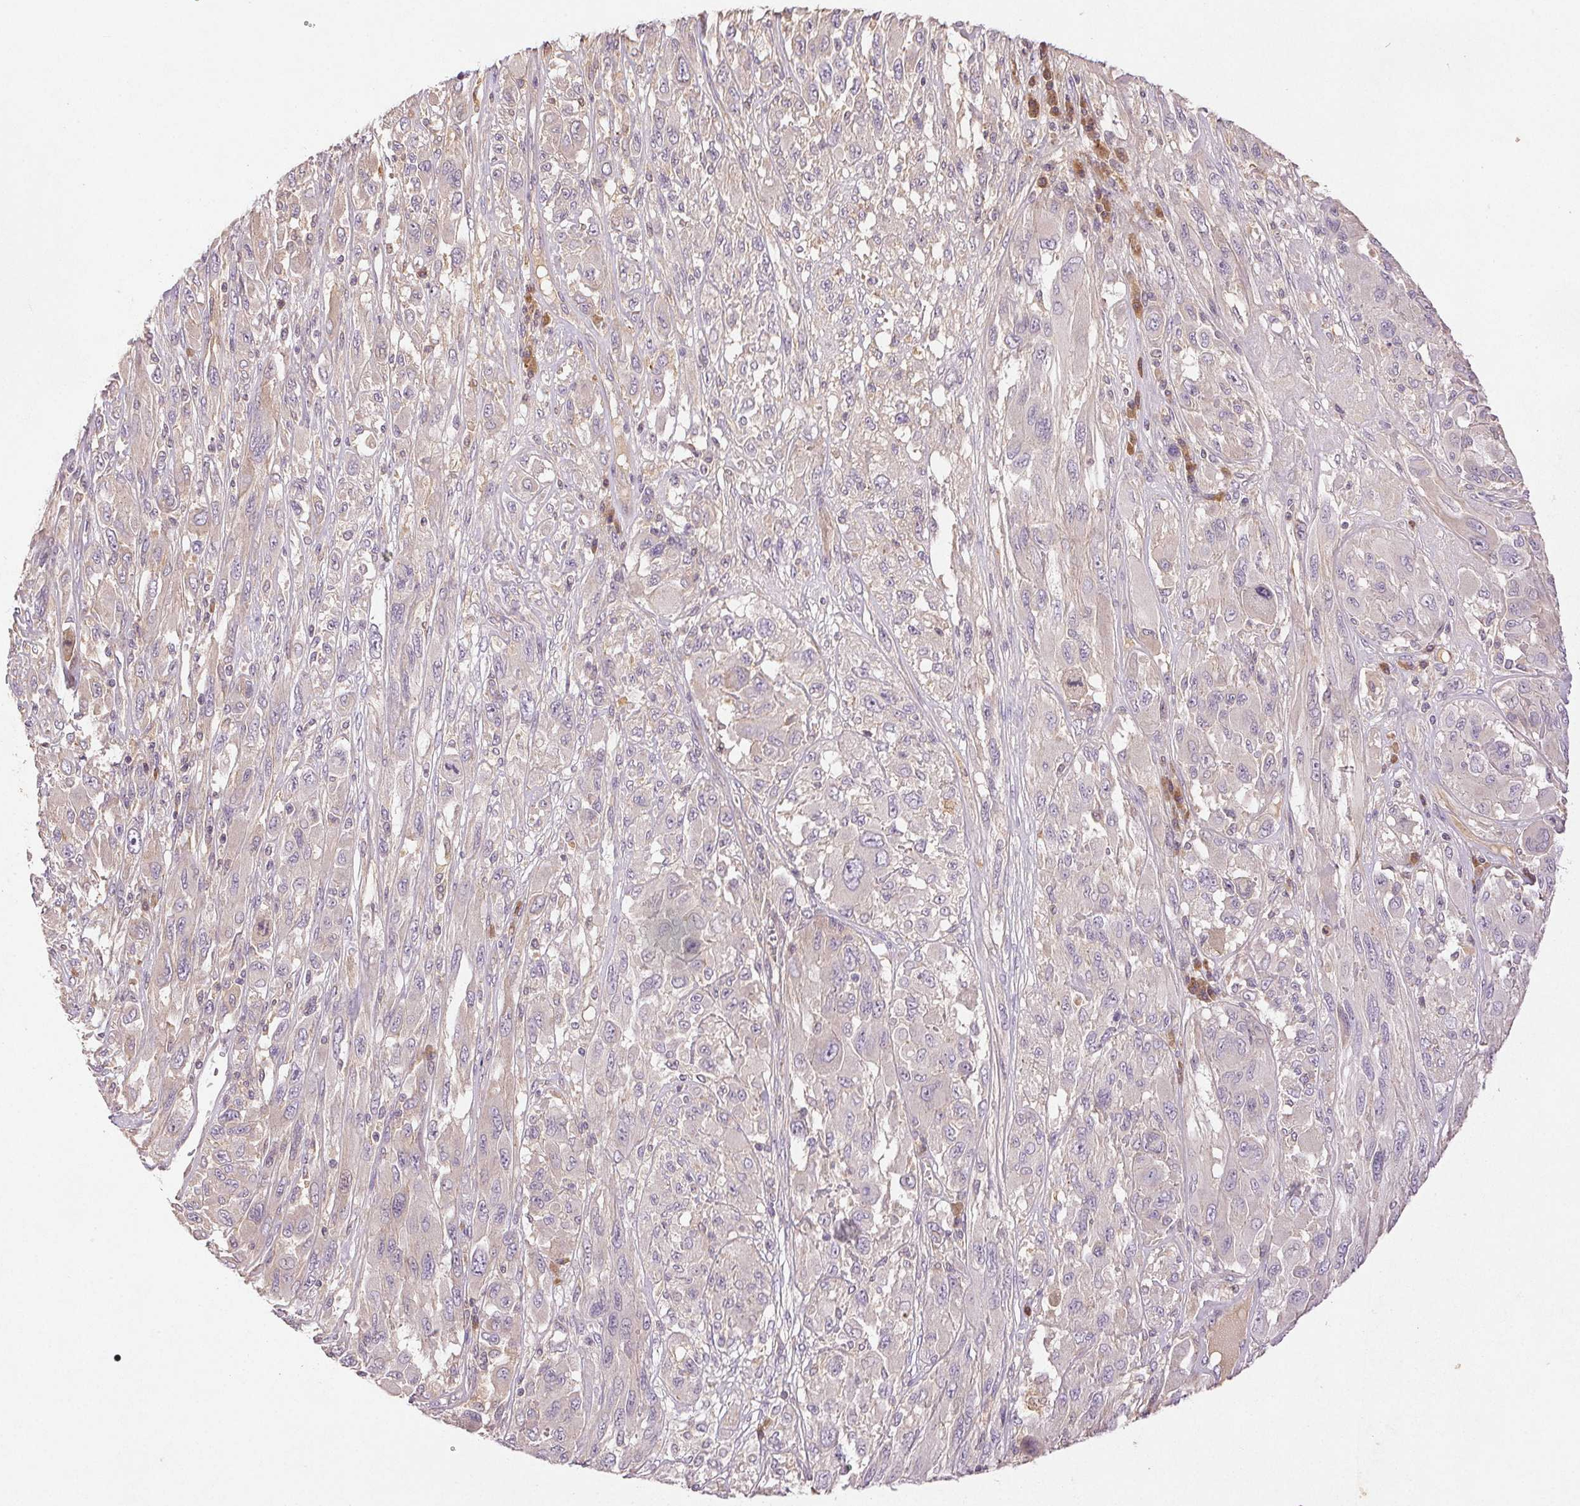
{"staining": {"intensity": "negative", "quantity": "none", "location": "none"}, "tissue": "melanoma", "cell_type": "Tumor cells", "image_type": "cancer", "snomed": [{"axis": "morphology", "description": "Malignant melanoma, NOS"}, {"axis": "topography", "description": "Skin"}], "caption": "Malignant melanoma was stained to show a protein in brown. There is no significant staining in tumor cells.", "gene": "YIF1B", "patient": {"sex": "female", "age": 91}}